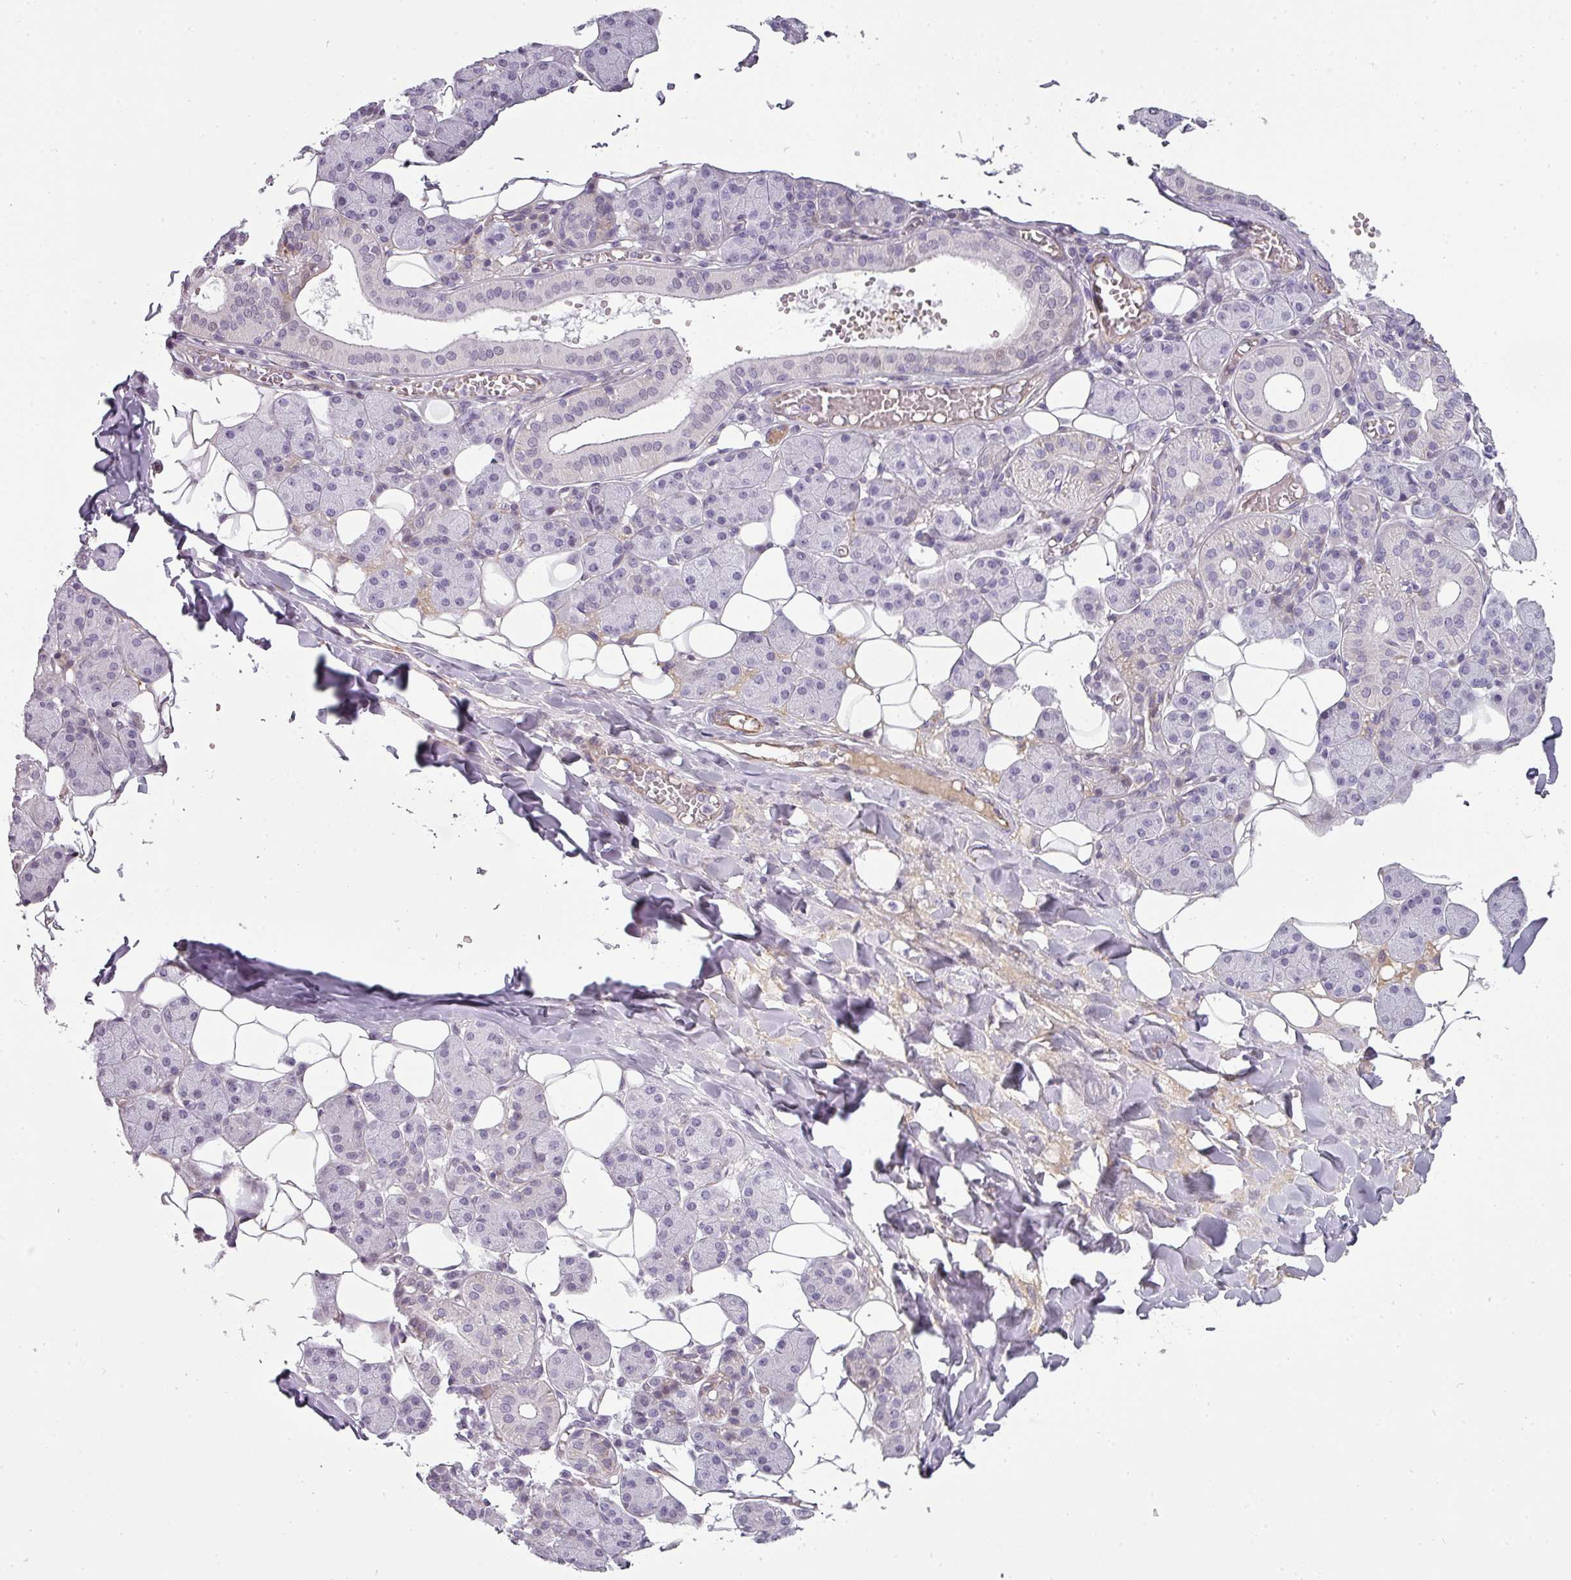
{"staining": {"intensity": "negative", "quantity": "none", "location": "none"}, "tissue": "salivary gland", "cell_type": "Glandular cells", "image_type": "normal", "snomed": [{"axis": "morphology", "description": "Normal tissue, NOS"}, {"axis": "topography", "description": "Salivary gland"}], "caption": "Immunohistochemistry (IHC) histopathology image of unremarkable human salivary gland stained for a protein (brown), which shows no positivity in glandular cells. (Brightfield microscopy of DAB (3,3'-diaminobenzidine) immunohistochemistry at high magnification).", "gene": "CHRDL1", "patient": {"sex": "female", "age": 33}}